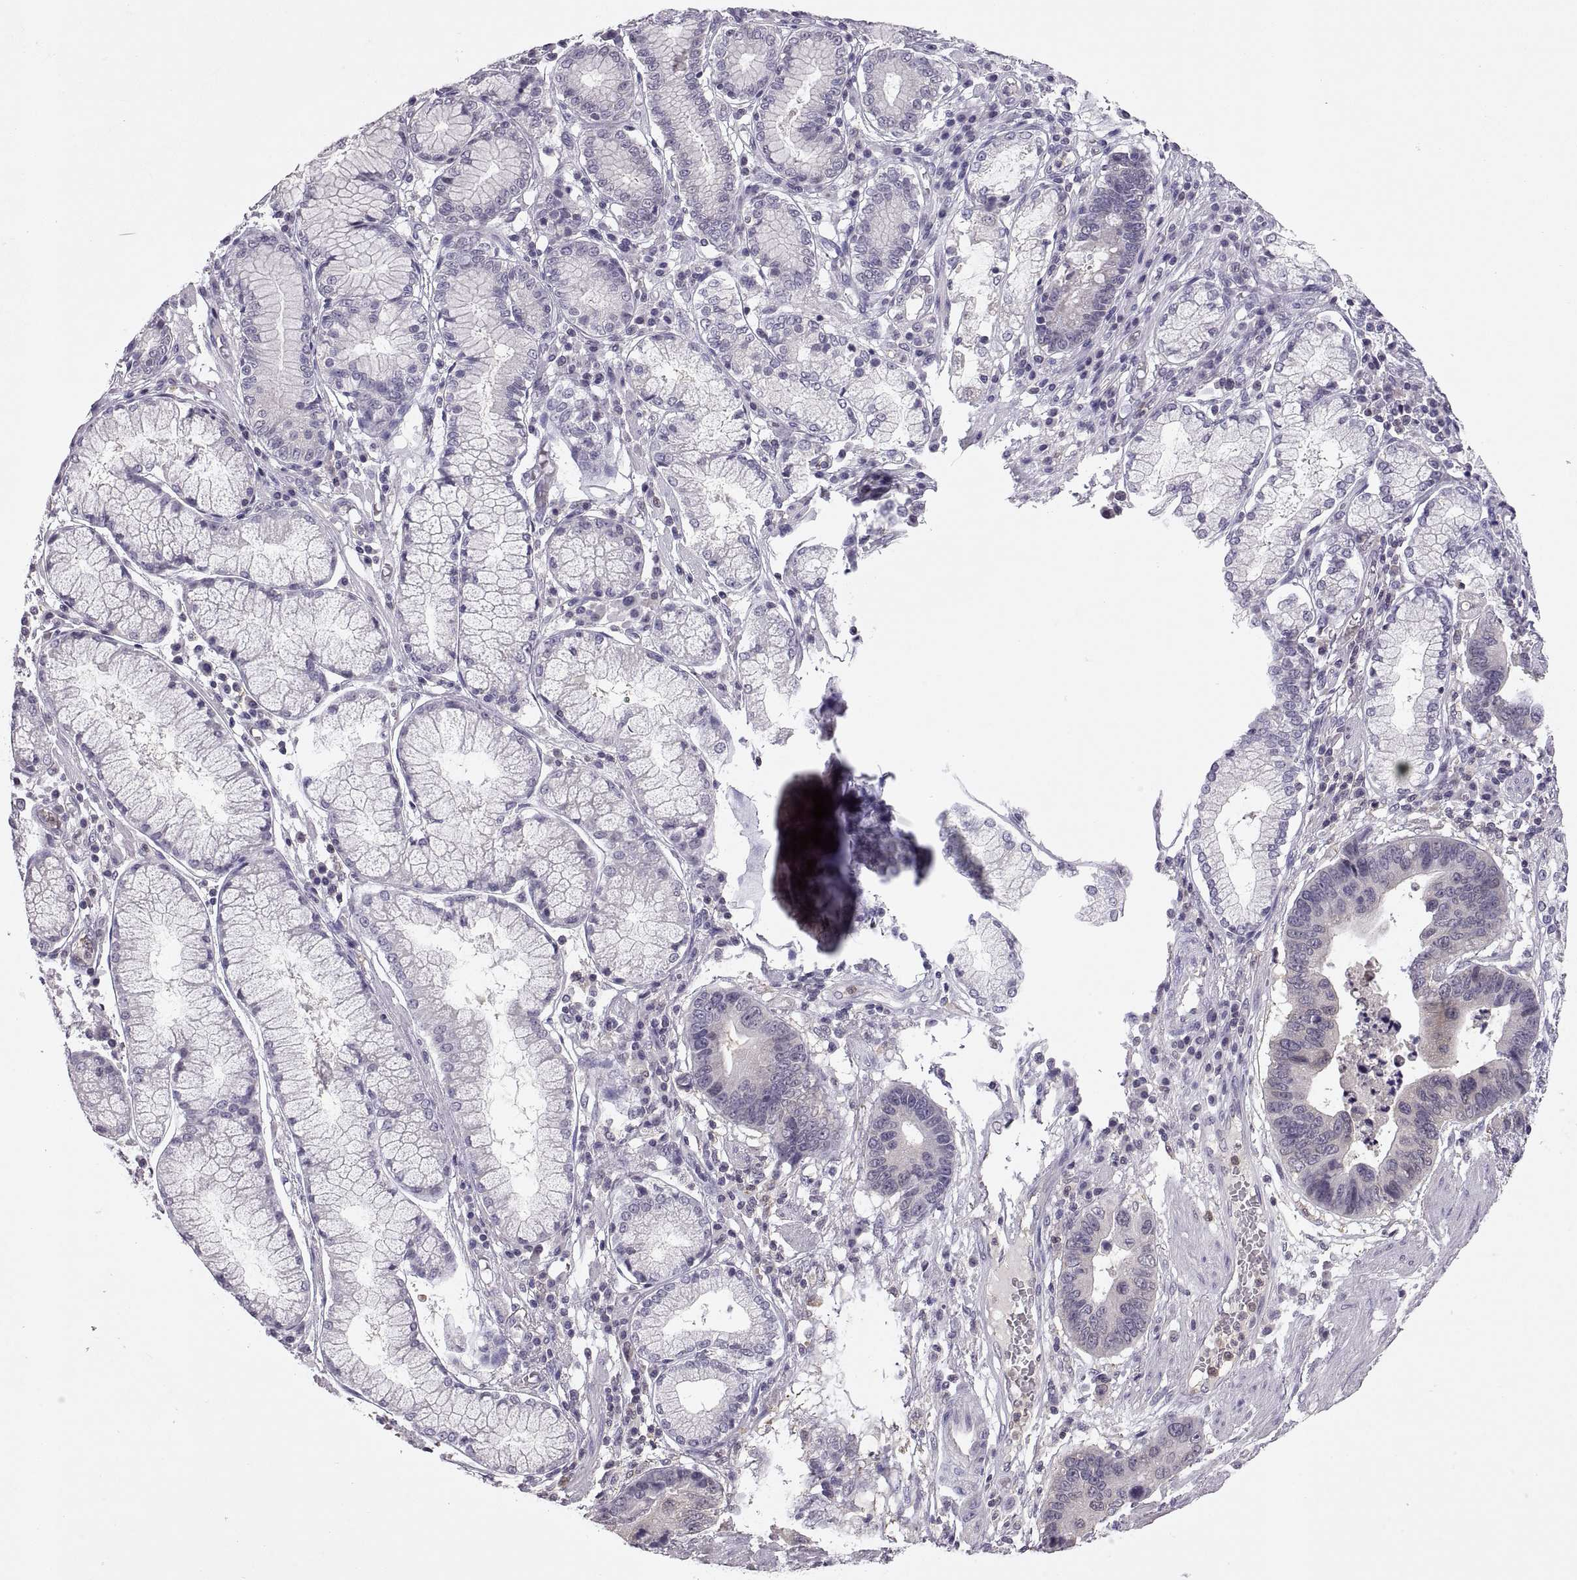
{"staining": {"intensity": "negative", "quantity": "none", "location": "none"}, "tissue": "stomach cancer", "cell_type": "Tumor cells", "image_type": "cancer", "snomed": [{"axis": "morphology", "description": "Adenocarcinoma, NOS"}, {"axis": "topography", "description": "Stomach"}], "caption": "This is a micrograph of IHC staining of stomach adenocarcinoma, which shows no staining in tumor cells.", "gene": "FGF9", "patient": {"sex": "male", "age": 84}}